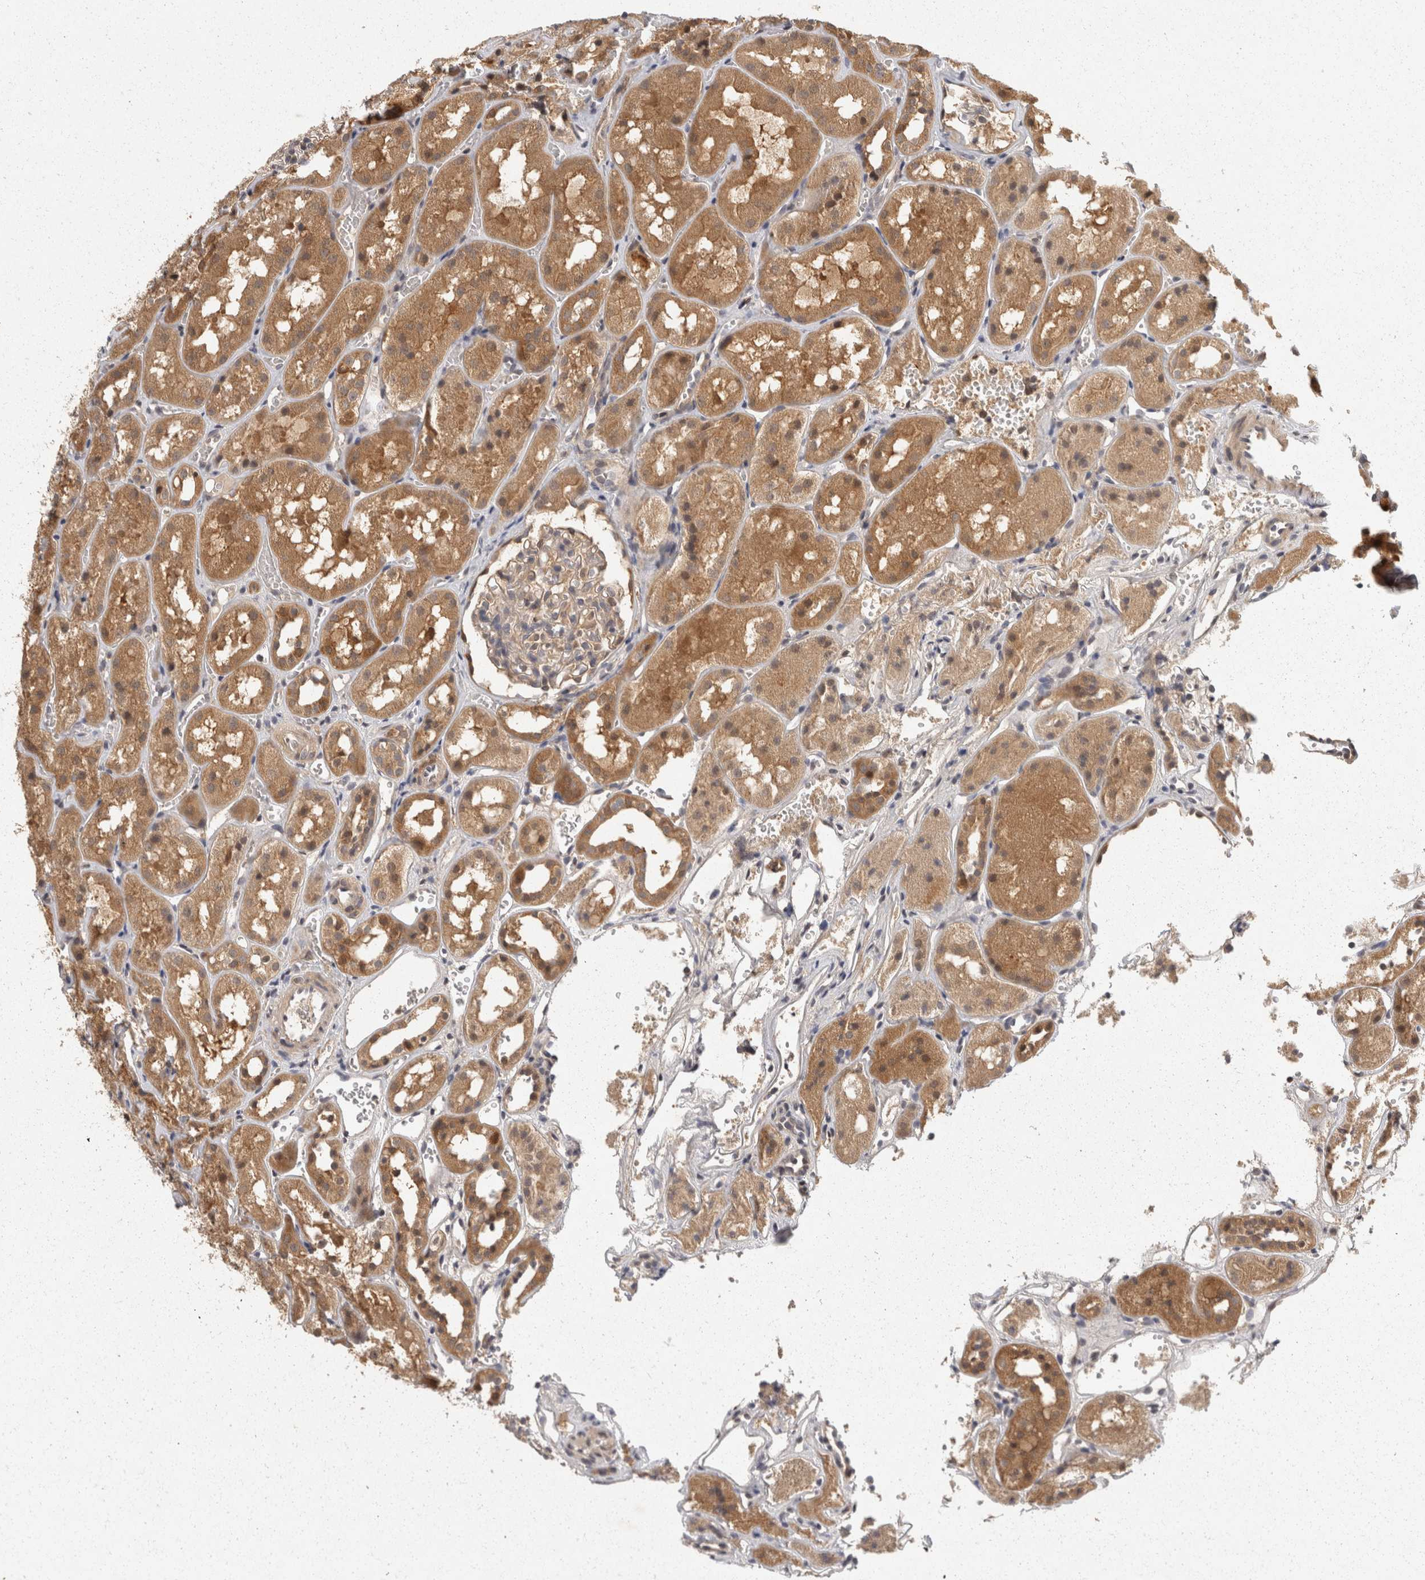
{"staining": {"intensity": "moderate", "quantity": "<25%", "location": "cytoplasmic/membranous"}, "tissue": "kidney", "cell_type": "Cells in glomeruli", "image_type": "normal", "snomed": [{"axis": "morphology", "description": "Normal tissue, NOS"}, {"axis": "topography", "description": "Kidney"}], "caption": "Protein expression analysis of normal kidney shows moderate cytoplasmic/membranous positivity in approximately <25% of cells in glomeruli.", "gene": "ACAT2", "patient": {"sex": "male", "age": 16}}